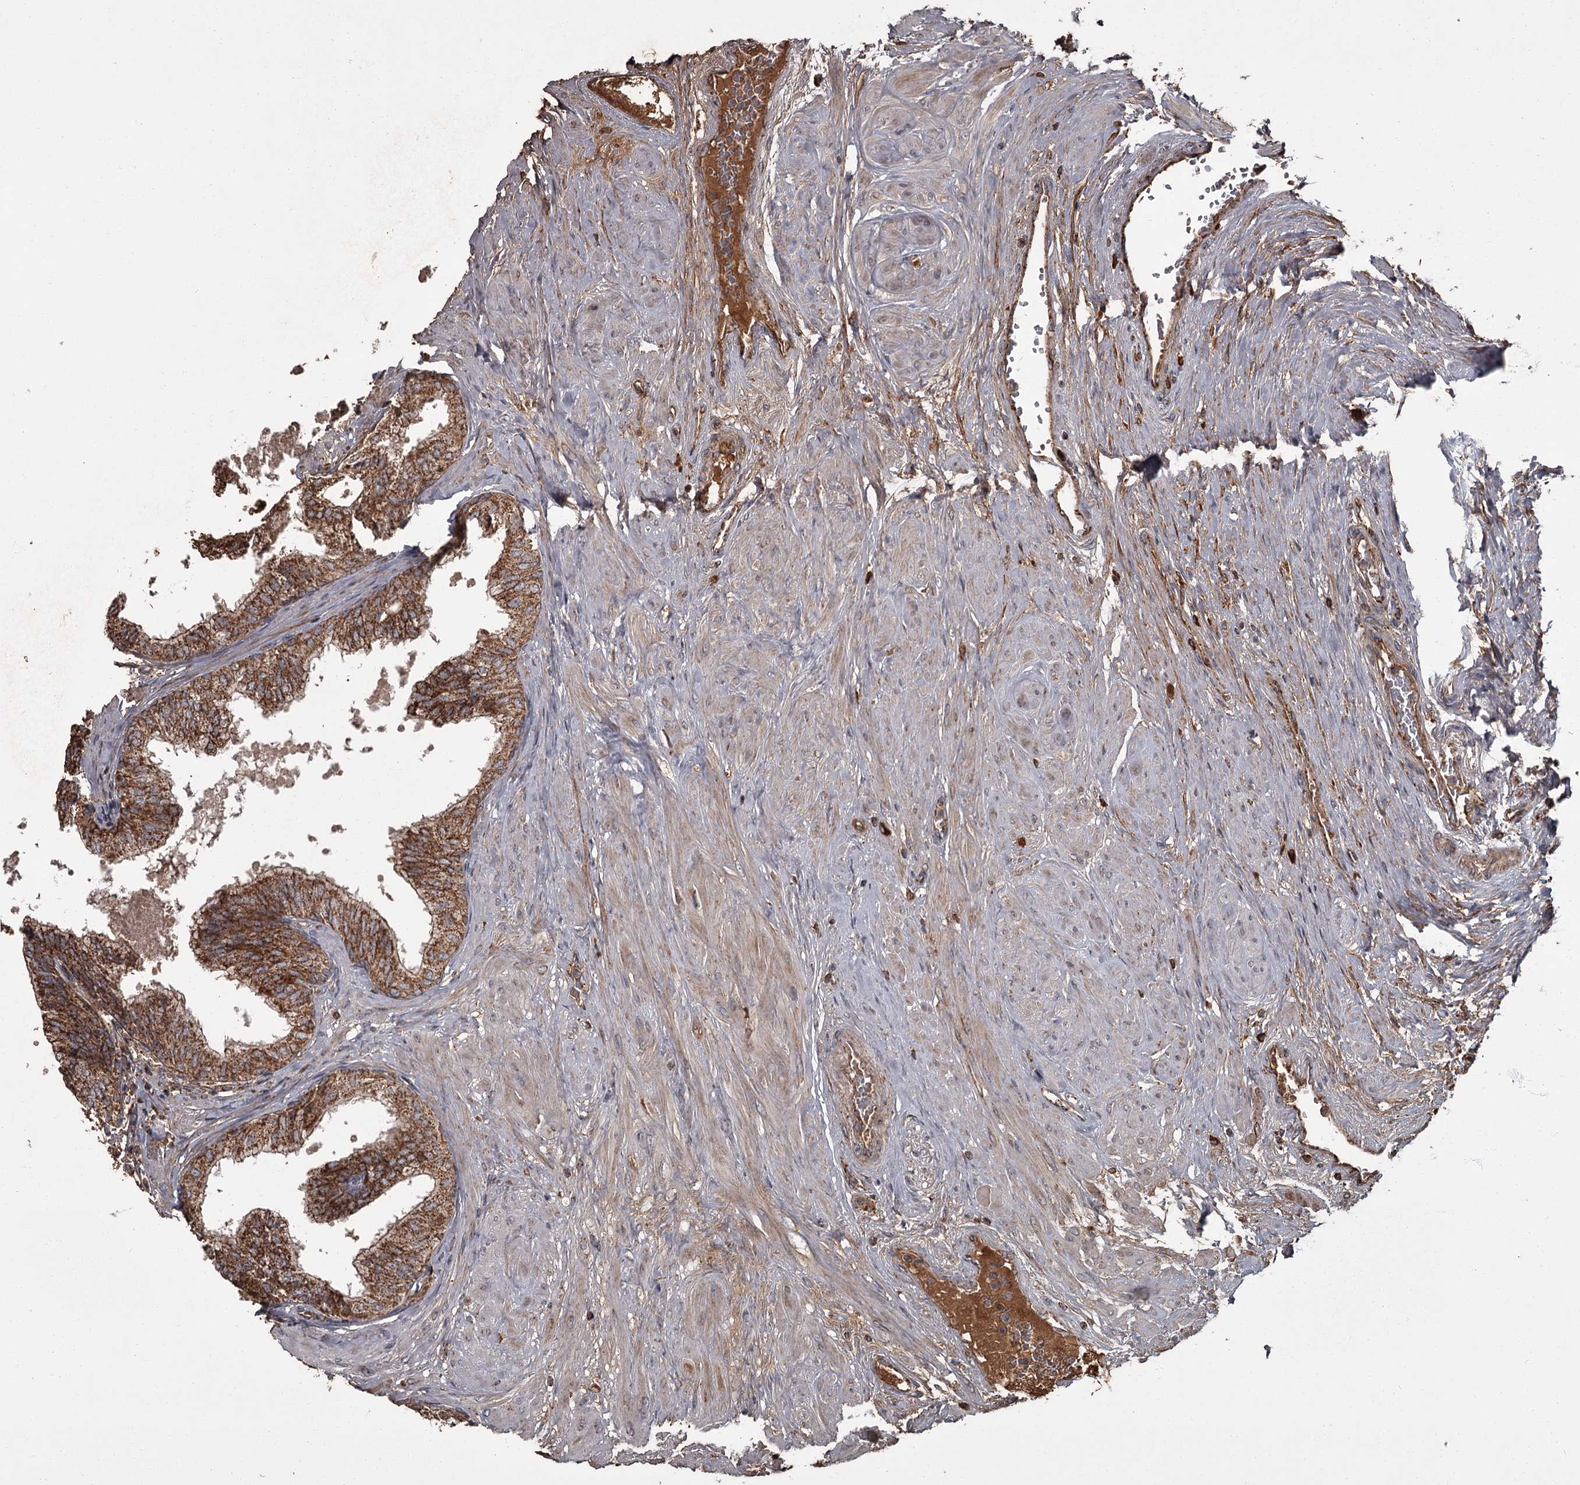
{"staining": {"intensity": "strong", "quantity": ">75%", "location": "cytoplasmic/membranous"}, "tissue": "prostate", "cell_type": "Glandular cells", "image_type": "normal", "snomed": [{"axis": "morphology", "description": "Normal tissue, NOS"}, {"axis": "topography", "description": "Prostate"}], "caption": "About >75% of glandular cells in normal human prostate exhibit strong cytoplasmic/membranous protein staining as visualized by brown immunohistochemical staining.", "gene": "THAP9", "patient": {"sex": "male", "age": 60}}